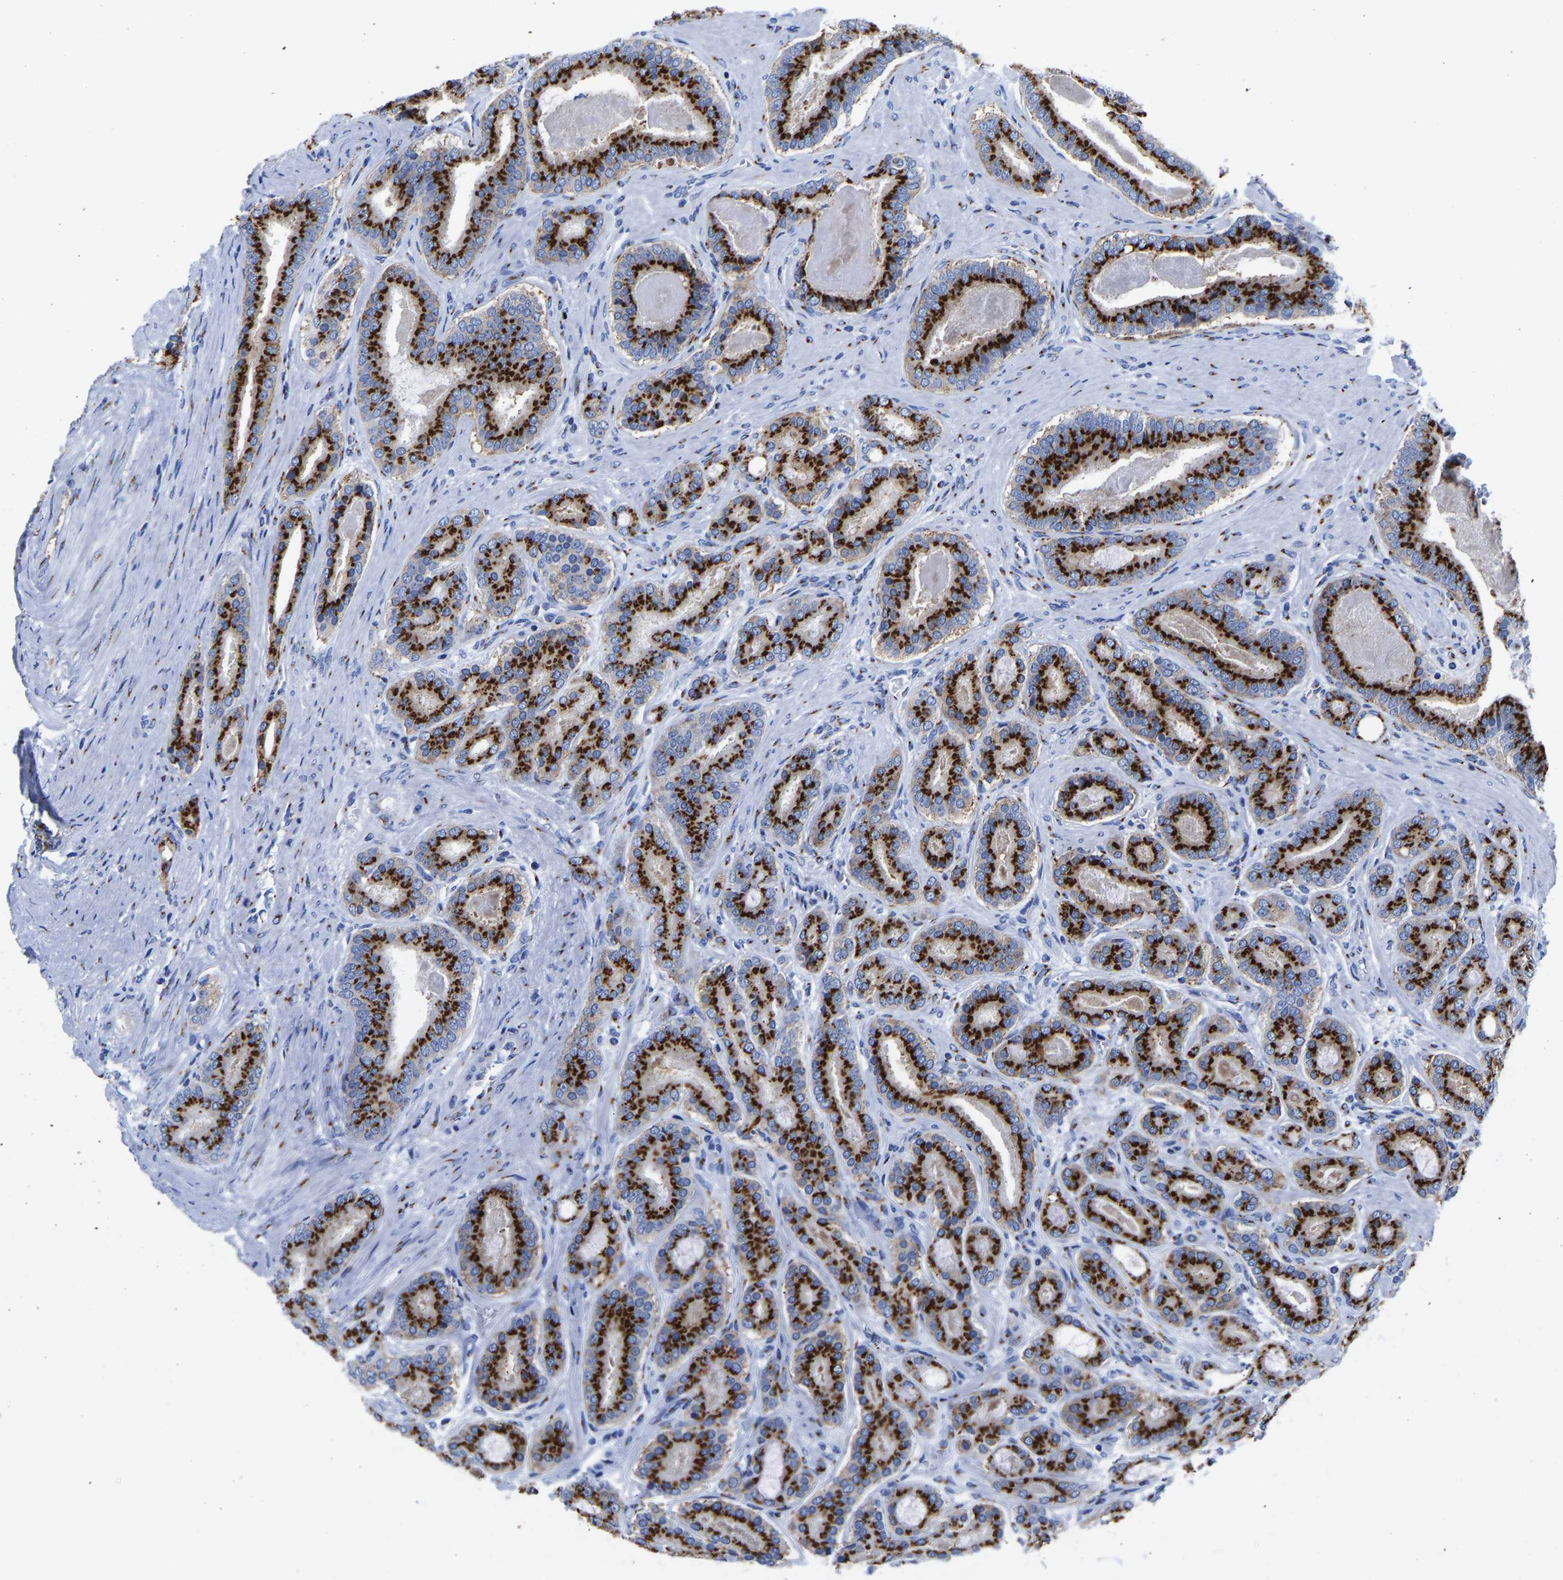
{"staining": {"intensity": "strong", "quantity": ">75%", "location": "cytoplasmic/membranous"}, "tissue": "prostate cancer", "cell_type": "Tumor cells", "image_type": "cancer", "snomed": [{"axis": "morphology", "description": "Adenocarcinoma, High grade"}, {"axis": "topography", "description": "Prostate"}], "caption": "Immunohistochemistry (IHC) of human high-grade adenocarcinoma (prostate) reveals high levels of strong cytoplasmic/membranous expression in about >75% of tumor cells.", "gene": "TMEM87A", "patient": {"sex": "male", "age": 60}}